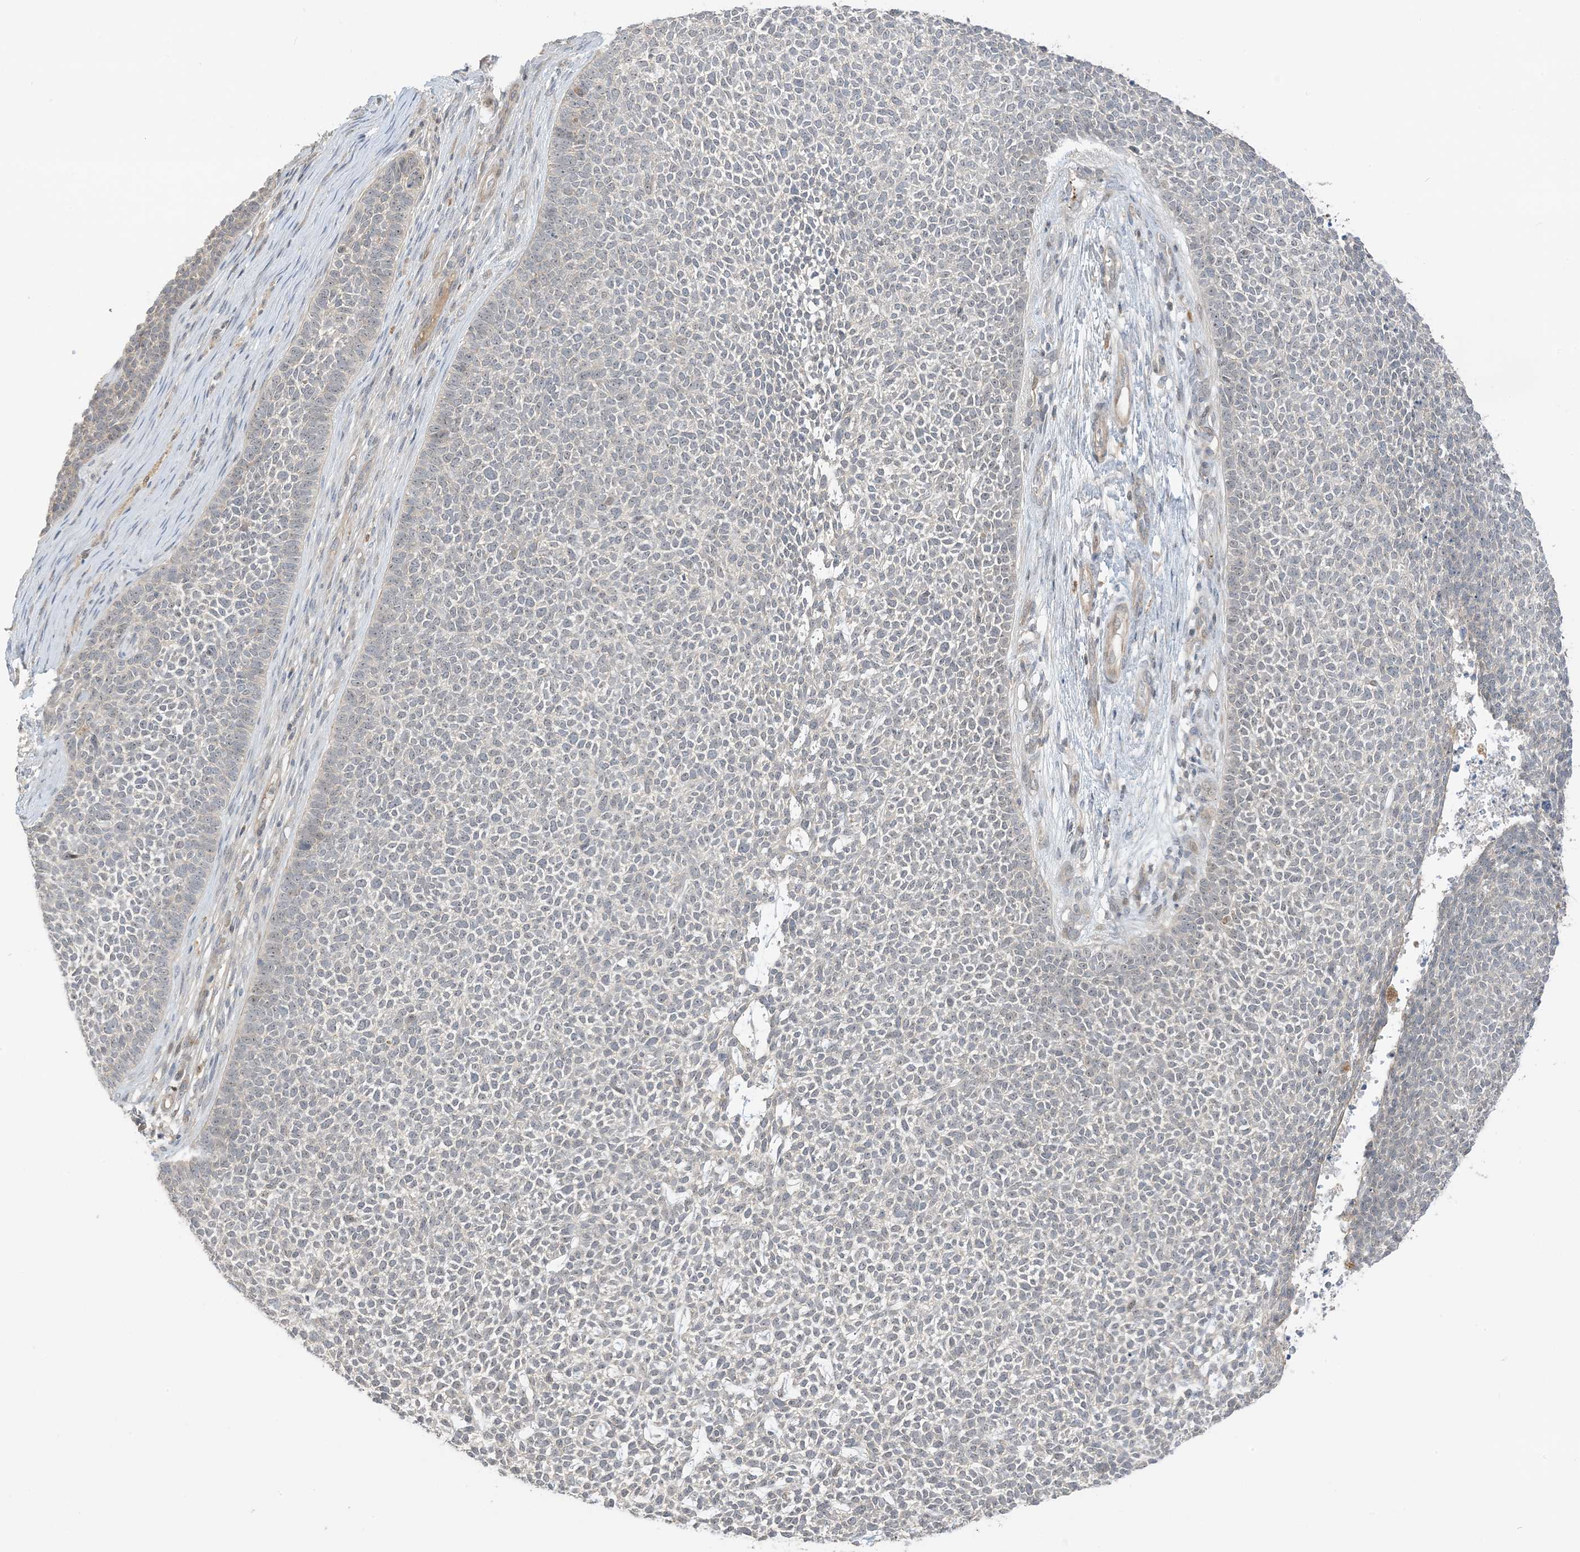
{"staining": {"intensity": "negative", "quantity": "none", "location": "none"}, "tissue": "skin cancer", "cell_type": "Tumor cells", "image_type": "cancer", "snomed": [{"axis": "morphology", "description": "Basal cell carcinoma"}, {"axis": "topography", "description": "Skin"}], "caption": "High power microscopy image of an immunohistochemistry (IHC) photomicrograph of skin cancer, revealing no significant staining in tumor cells.", "gene": "ETAA1", "patient": {"sex": "female", "age": 84}}